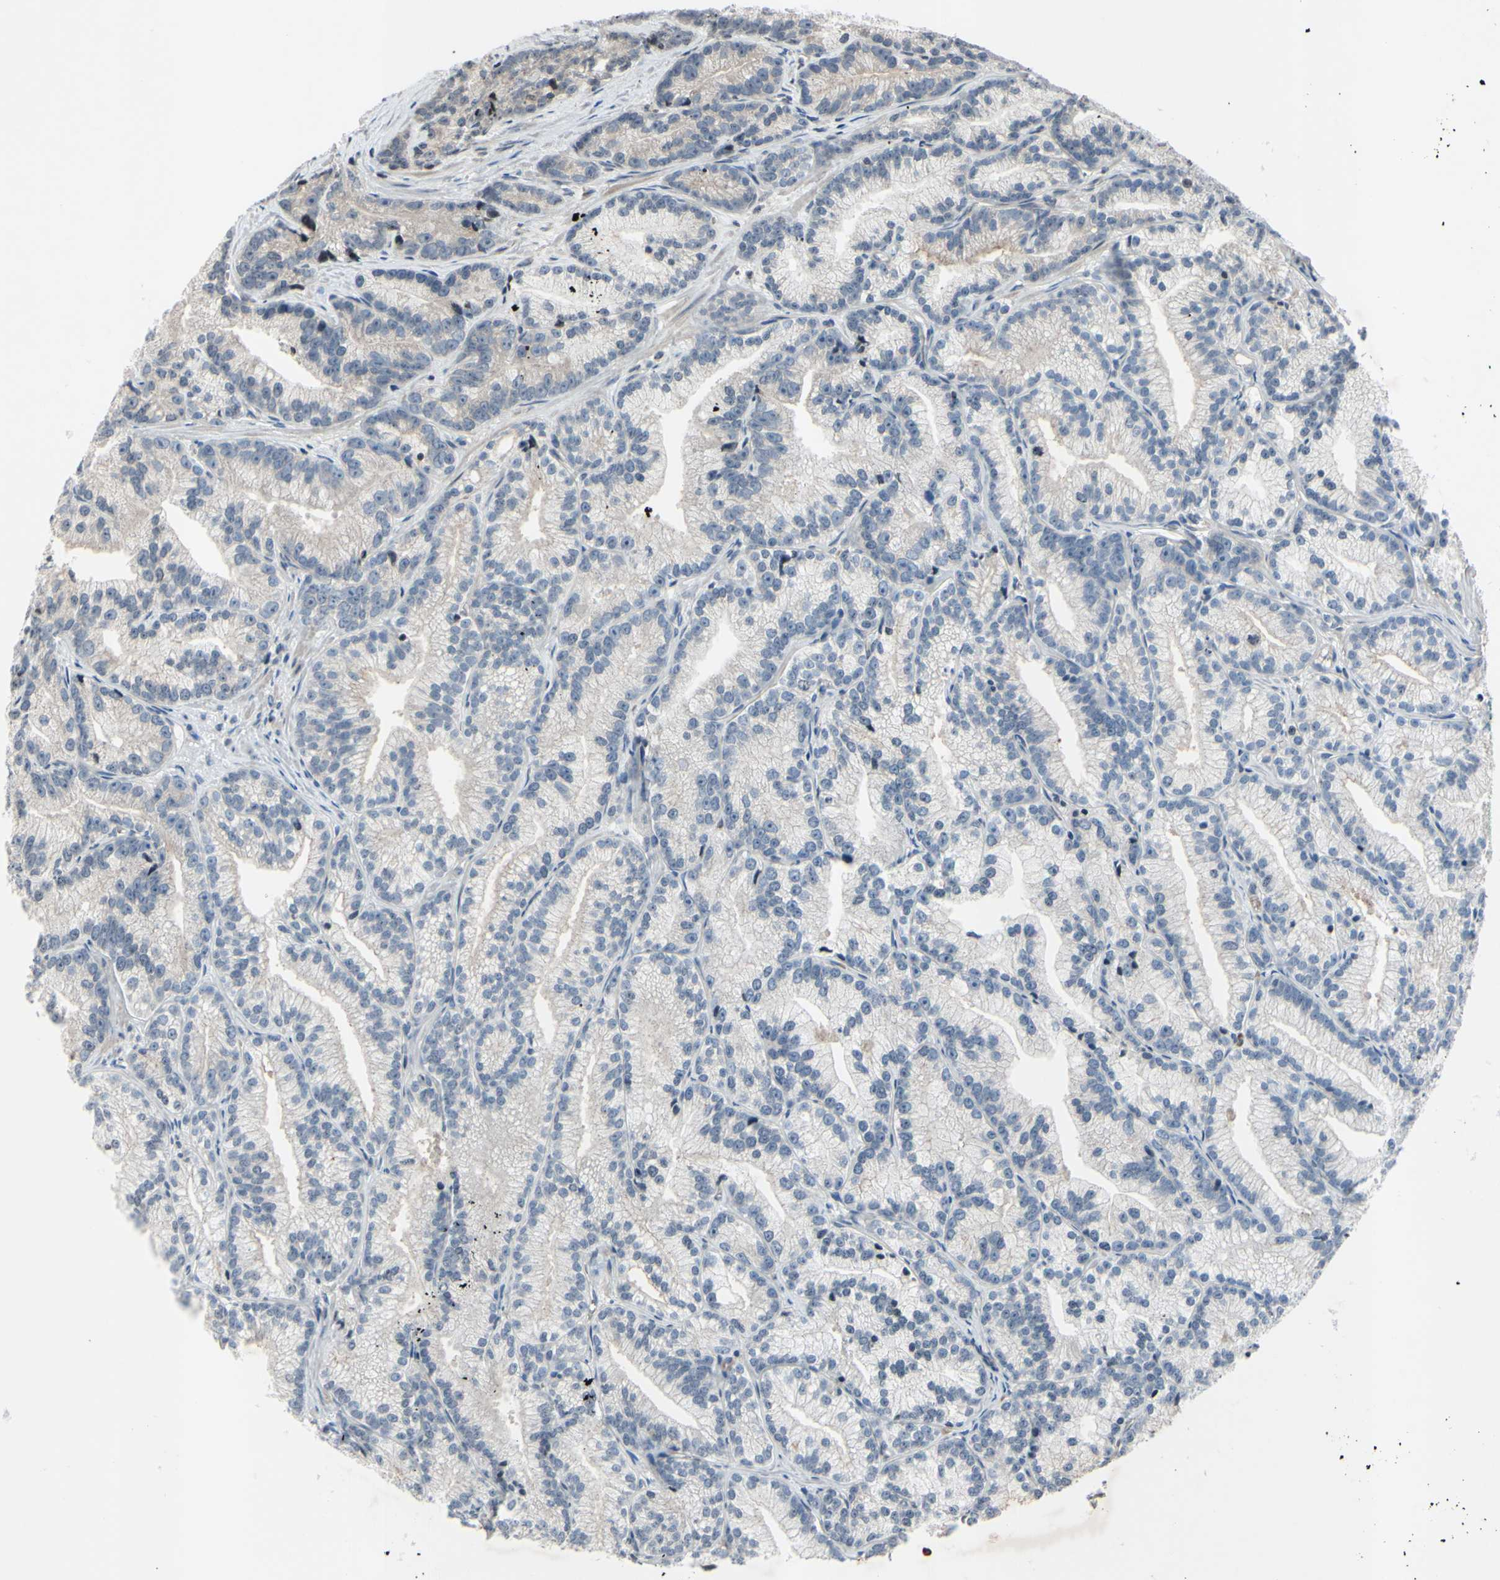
{"staining": {"intensity": "negative", "quantity": "none", "location": "none"}, "tissue": "prostate cancer", "cell_type": "Tumor cells", "image_type": "cancer", "snomed": [{"axis": "morphology", "description": "Adenocarcinoma, Low grade"}, {"axis": "topography", "description": "Prostate"}], "caption": "This is an immunohistochemistry micrograph of prostate cancer. There is no staining in tumor cells.", "gene": "ARG1", "patient": {"sex": "male", "age": 89}}